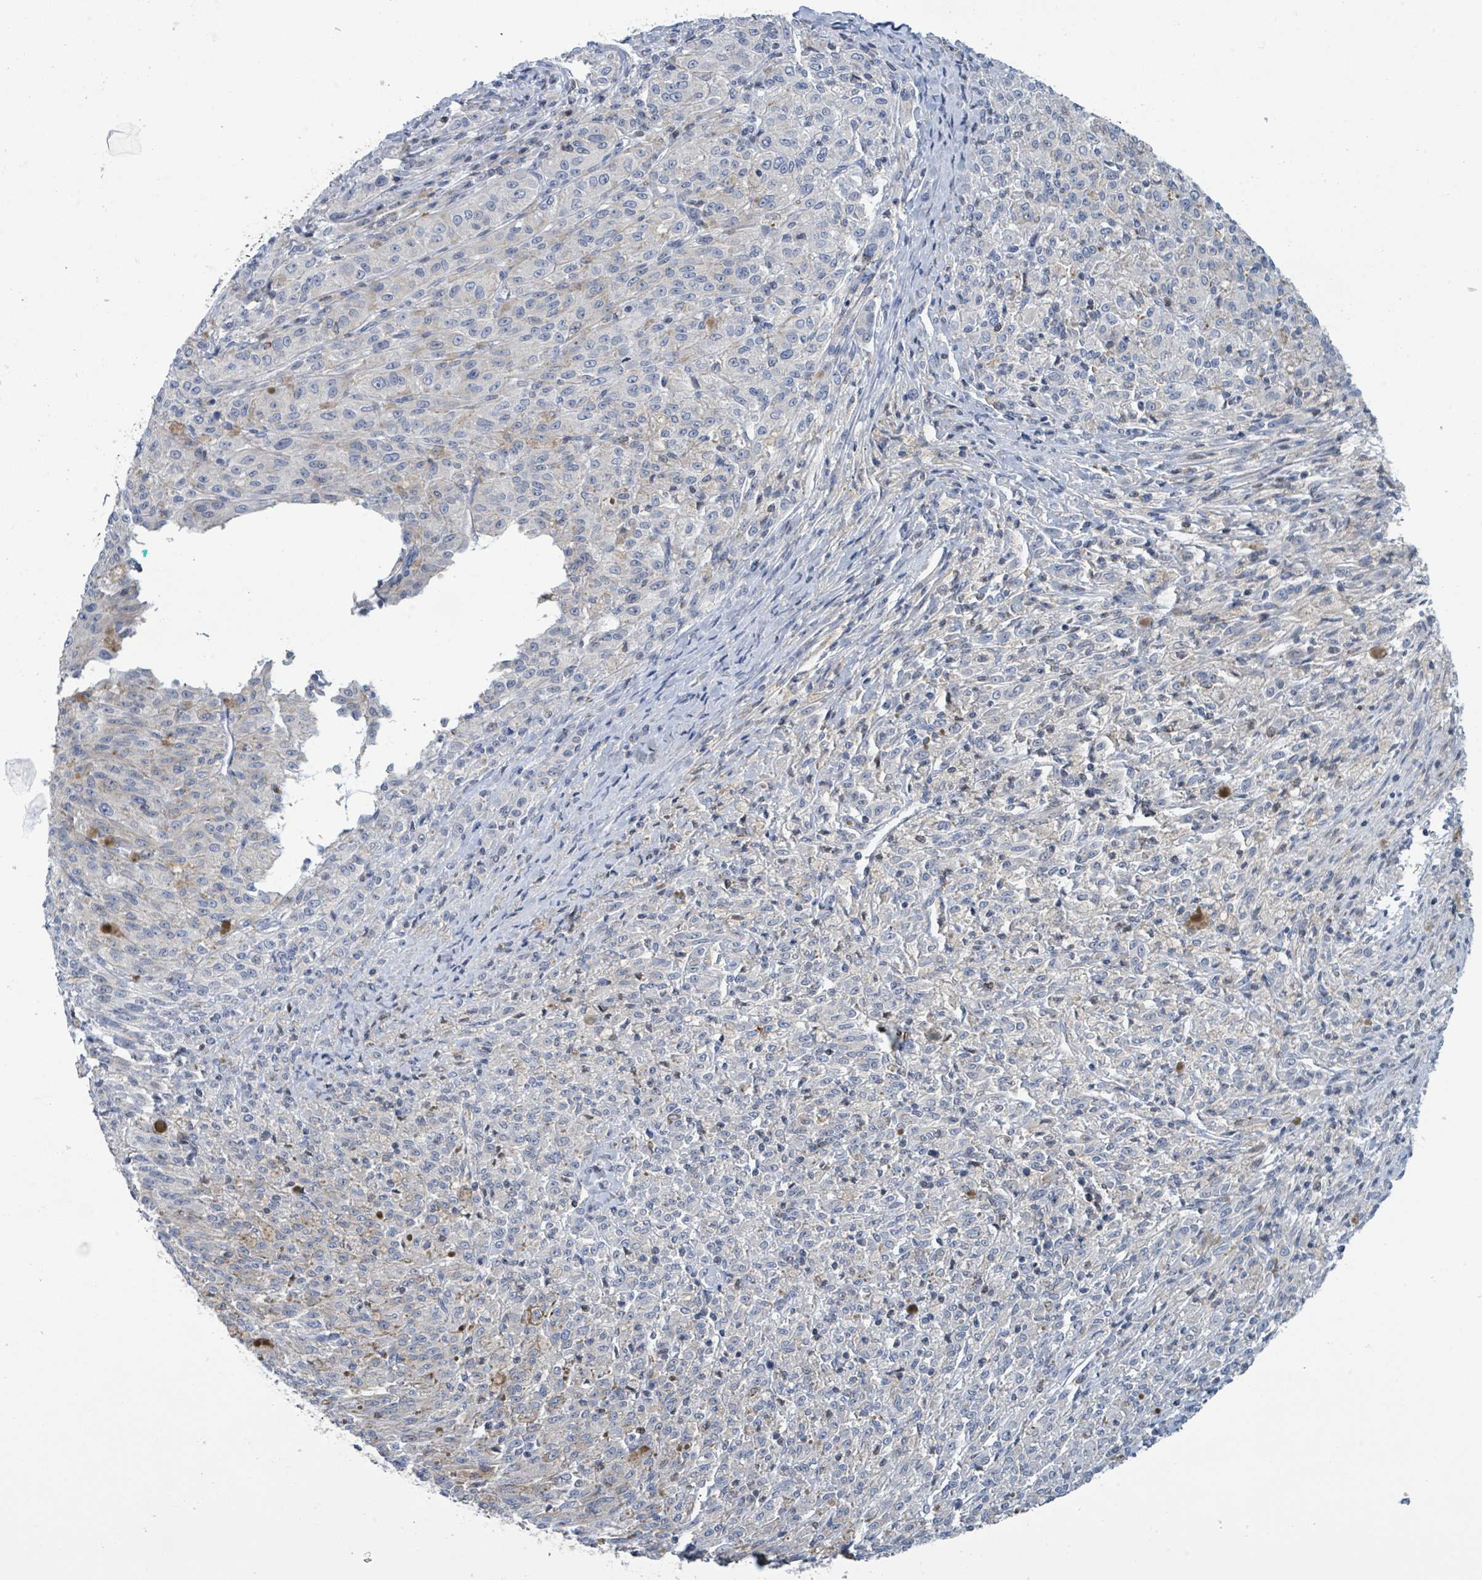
{"staining": {"intensity": "negative", "quantity": "none", "location": "none"}, "tissue": "melanoma", "cell_type": "Tumor cells", "image_type": "cancer", "snomed": [{"axis": "morphology", "description": "Malignant melanoma, NOS"}, {"axis": "topography", "description": "Skin"}], "caption": "Image shows no significant protein expression in tumor cells of melanoma.", "gene": "DGKZ", "patient": {"sex": "female", "age": 52}}